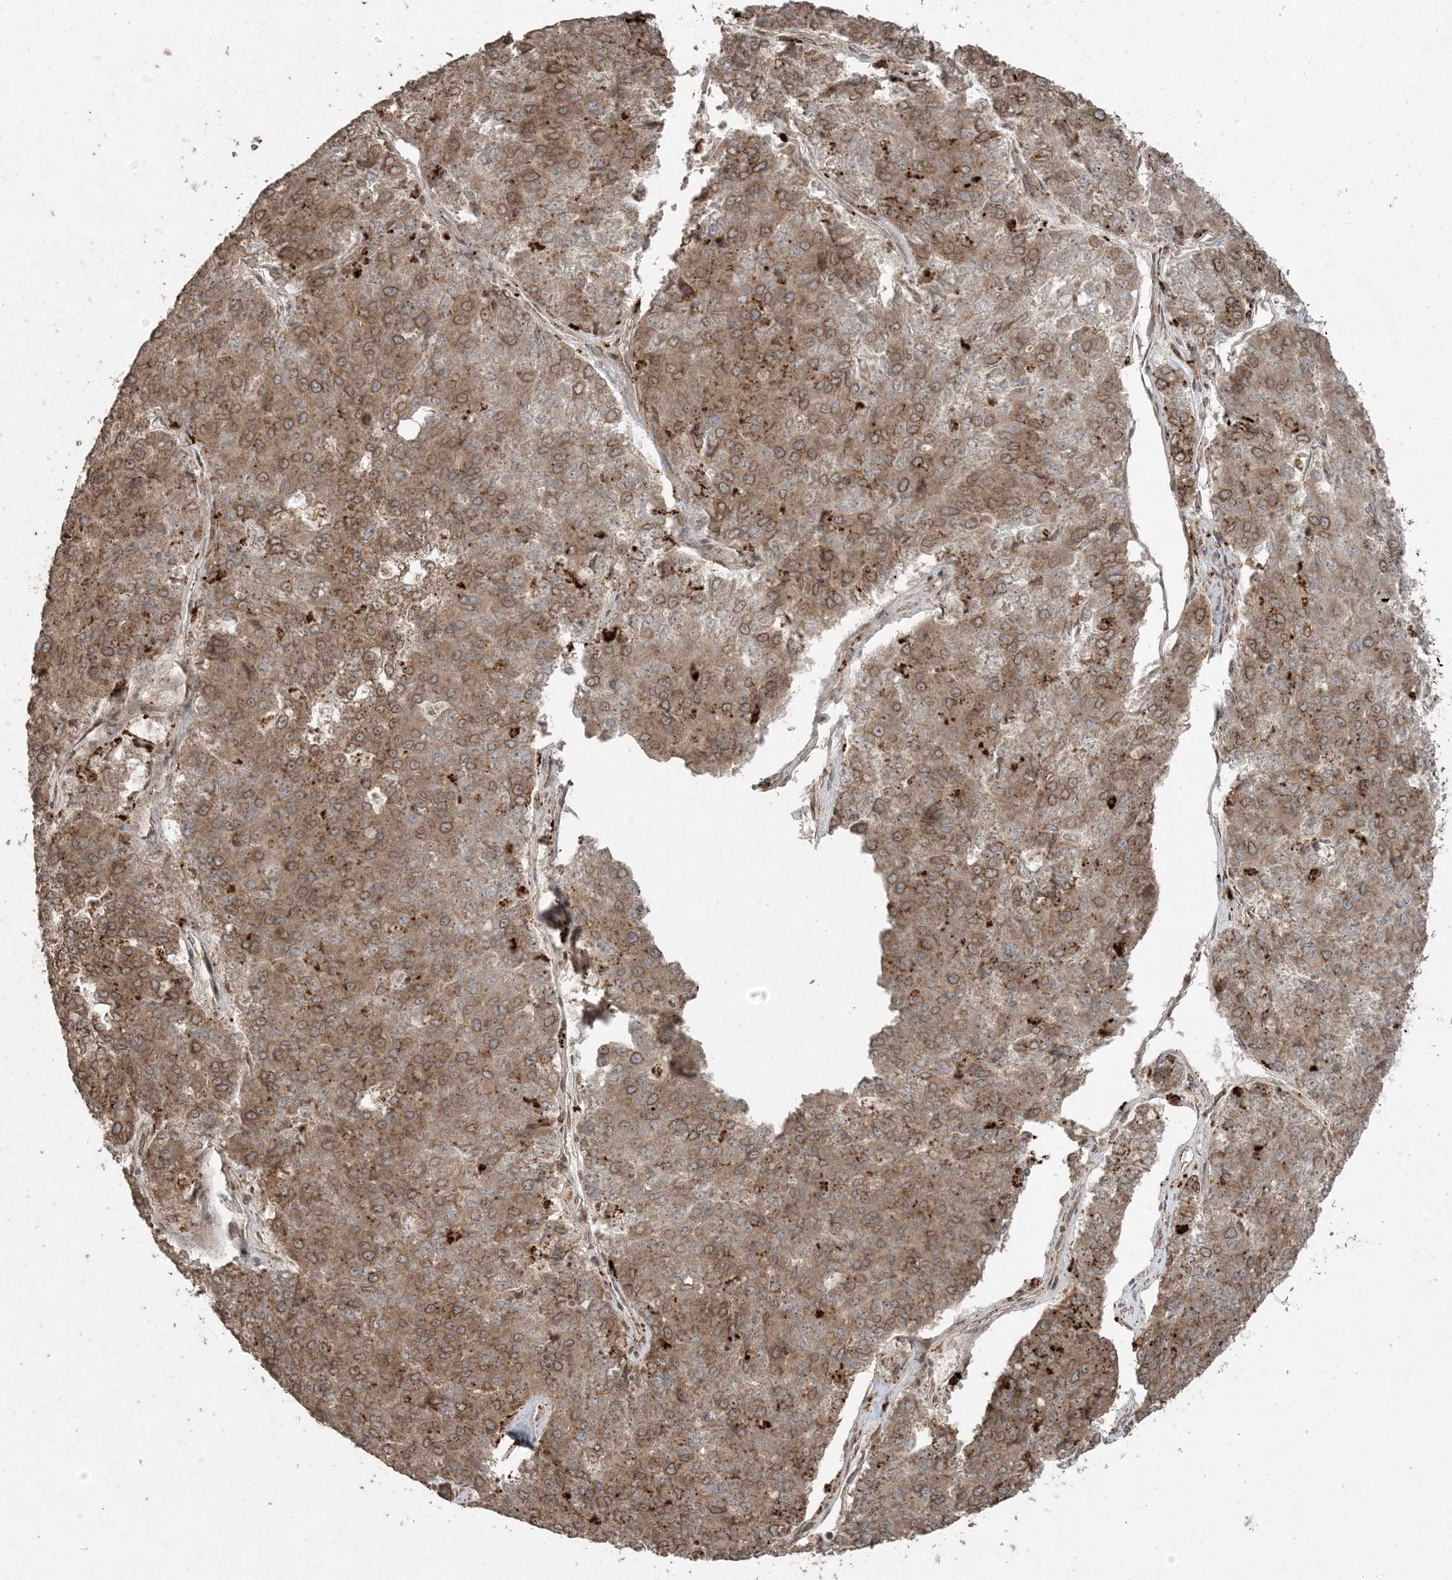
{"staining": {"intensity": "moderate", "quantity": ">75%", "location": "cytoplasmic/membranous,nuclear"}, "tissue": "pancreatic cancer", "cell_type": "Tumor cells", "image_type": "cancer", "snomed": [{"axis": "morphology", "description": "Adenocarcinoma, NOS"}, {"axis": "topography", "description": "Pancreas"}], "caption": "The histopathology image exhibits staining of pancreatic cancer, revealing moderate cytoplasmic/membranous and nuclear protein expression (brown color) within tumor cells. The staining is performed using DAB (3,3'-diaminobenzidine) brown chromogen to label protein expression. The nuclei are counter-stained blue using hematoxylin.", "gene": "DDX19B", "patient": {"sex": "male", "age": 50}}